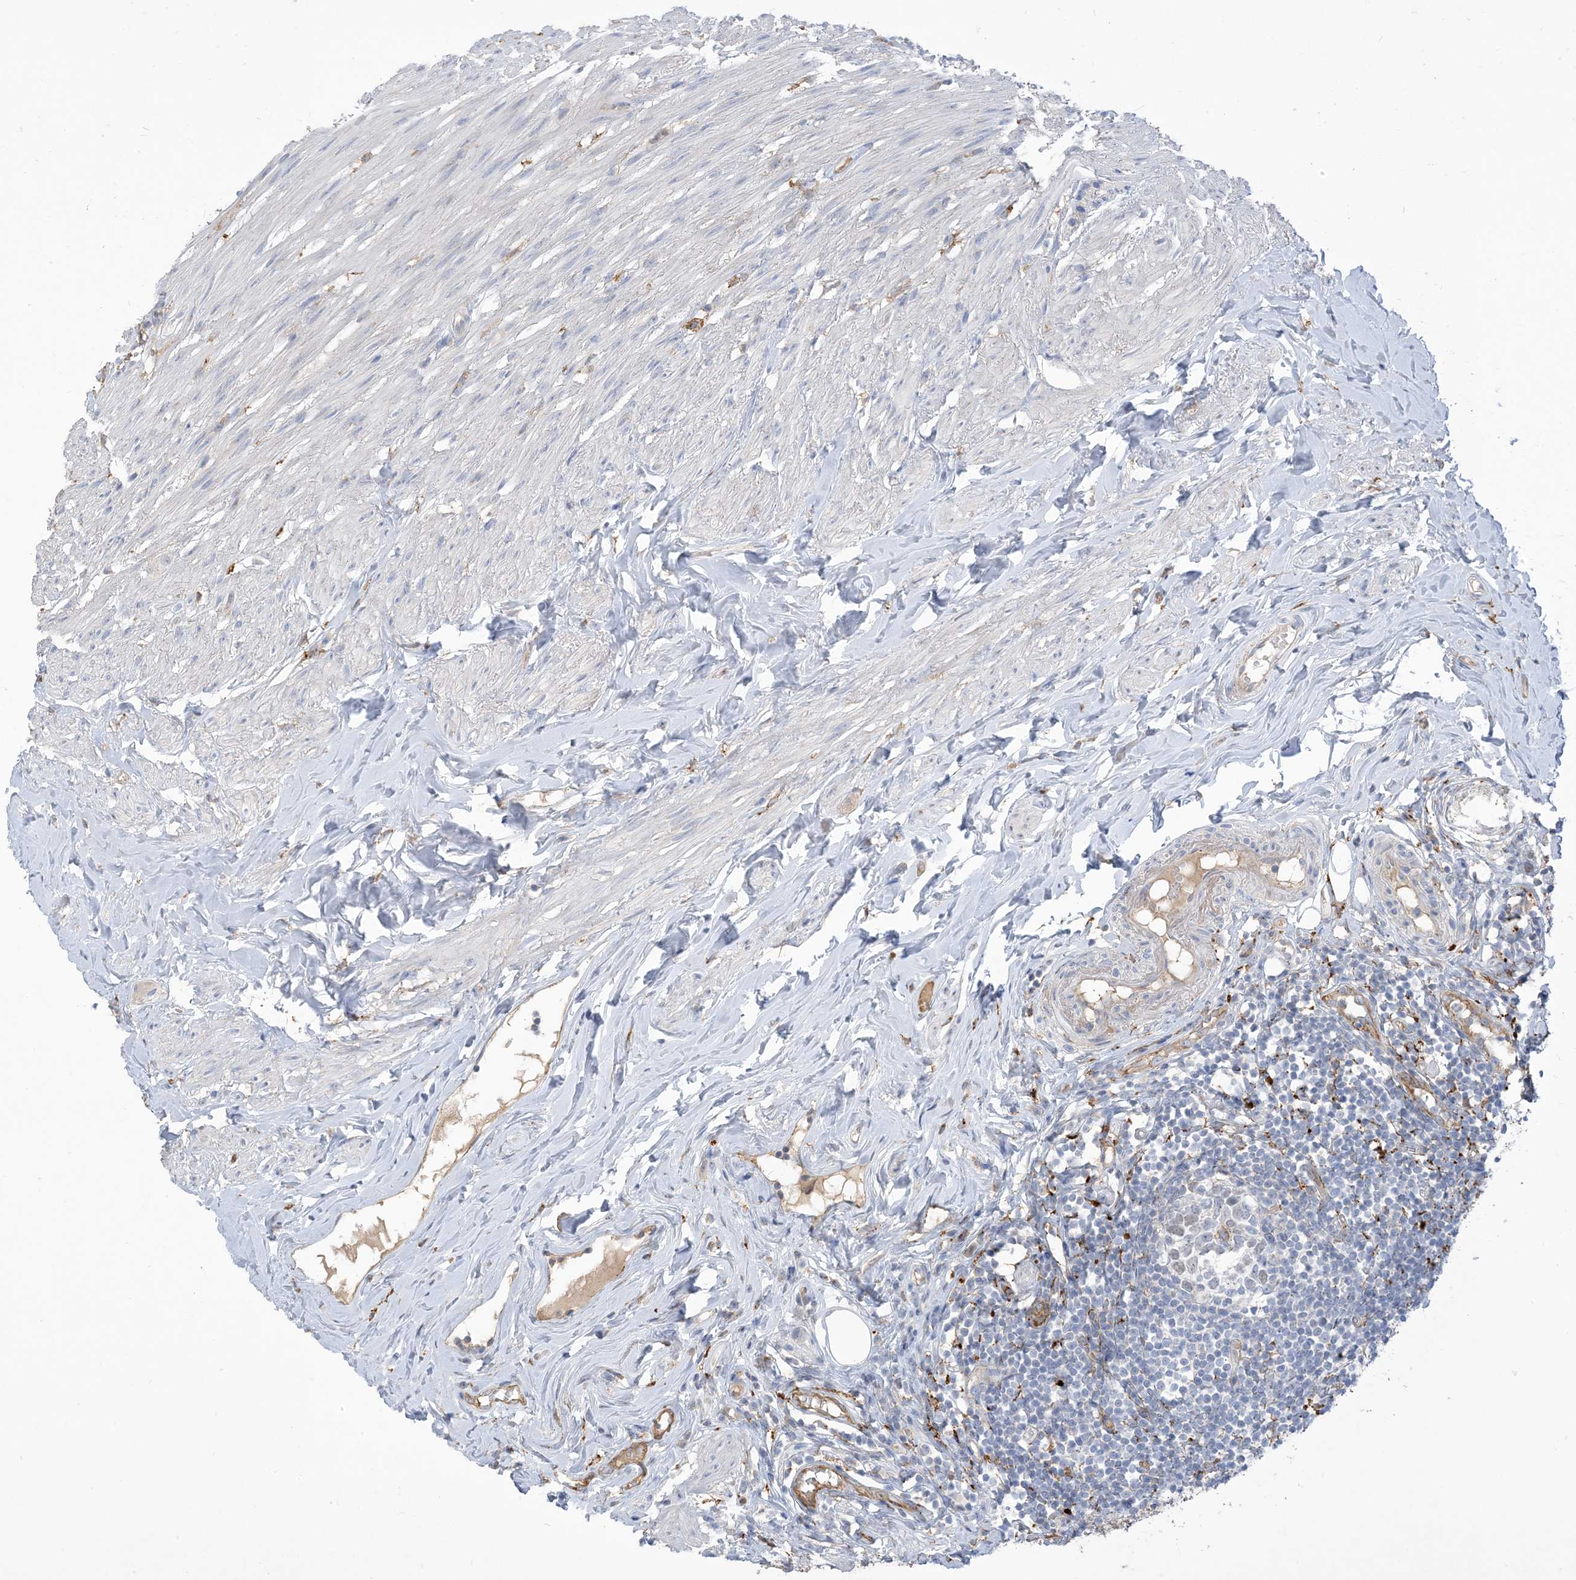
{"staining": {"intensity": "weak", "quantity": "25%-75%", "location": "cytoplasmic/membranous"}, "tissue": "appendix", "cell_type": "Glandular cells", "image_type": "normal", "snomed": [{"axis": "morphology", "description": "Normal tissue, NOS"}, {"axis": "topography", "description": "Appendix"}], "caption": "Weak cytoplasmic/membranous protein expression is identified in about 25%-75% of glandular cells in appendix.", "gene": "PEAR1", "patient": {"sex": "female", "age": 62}}